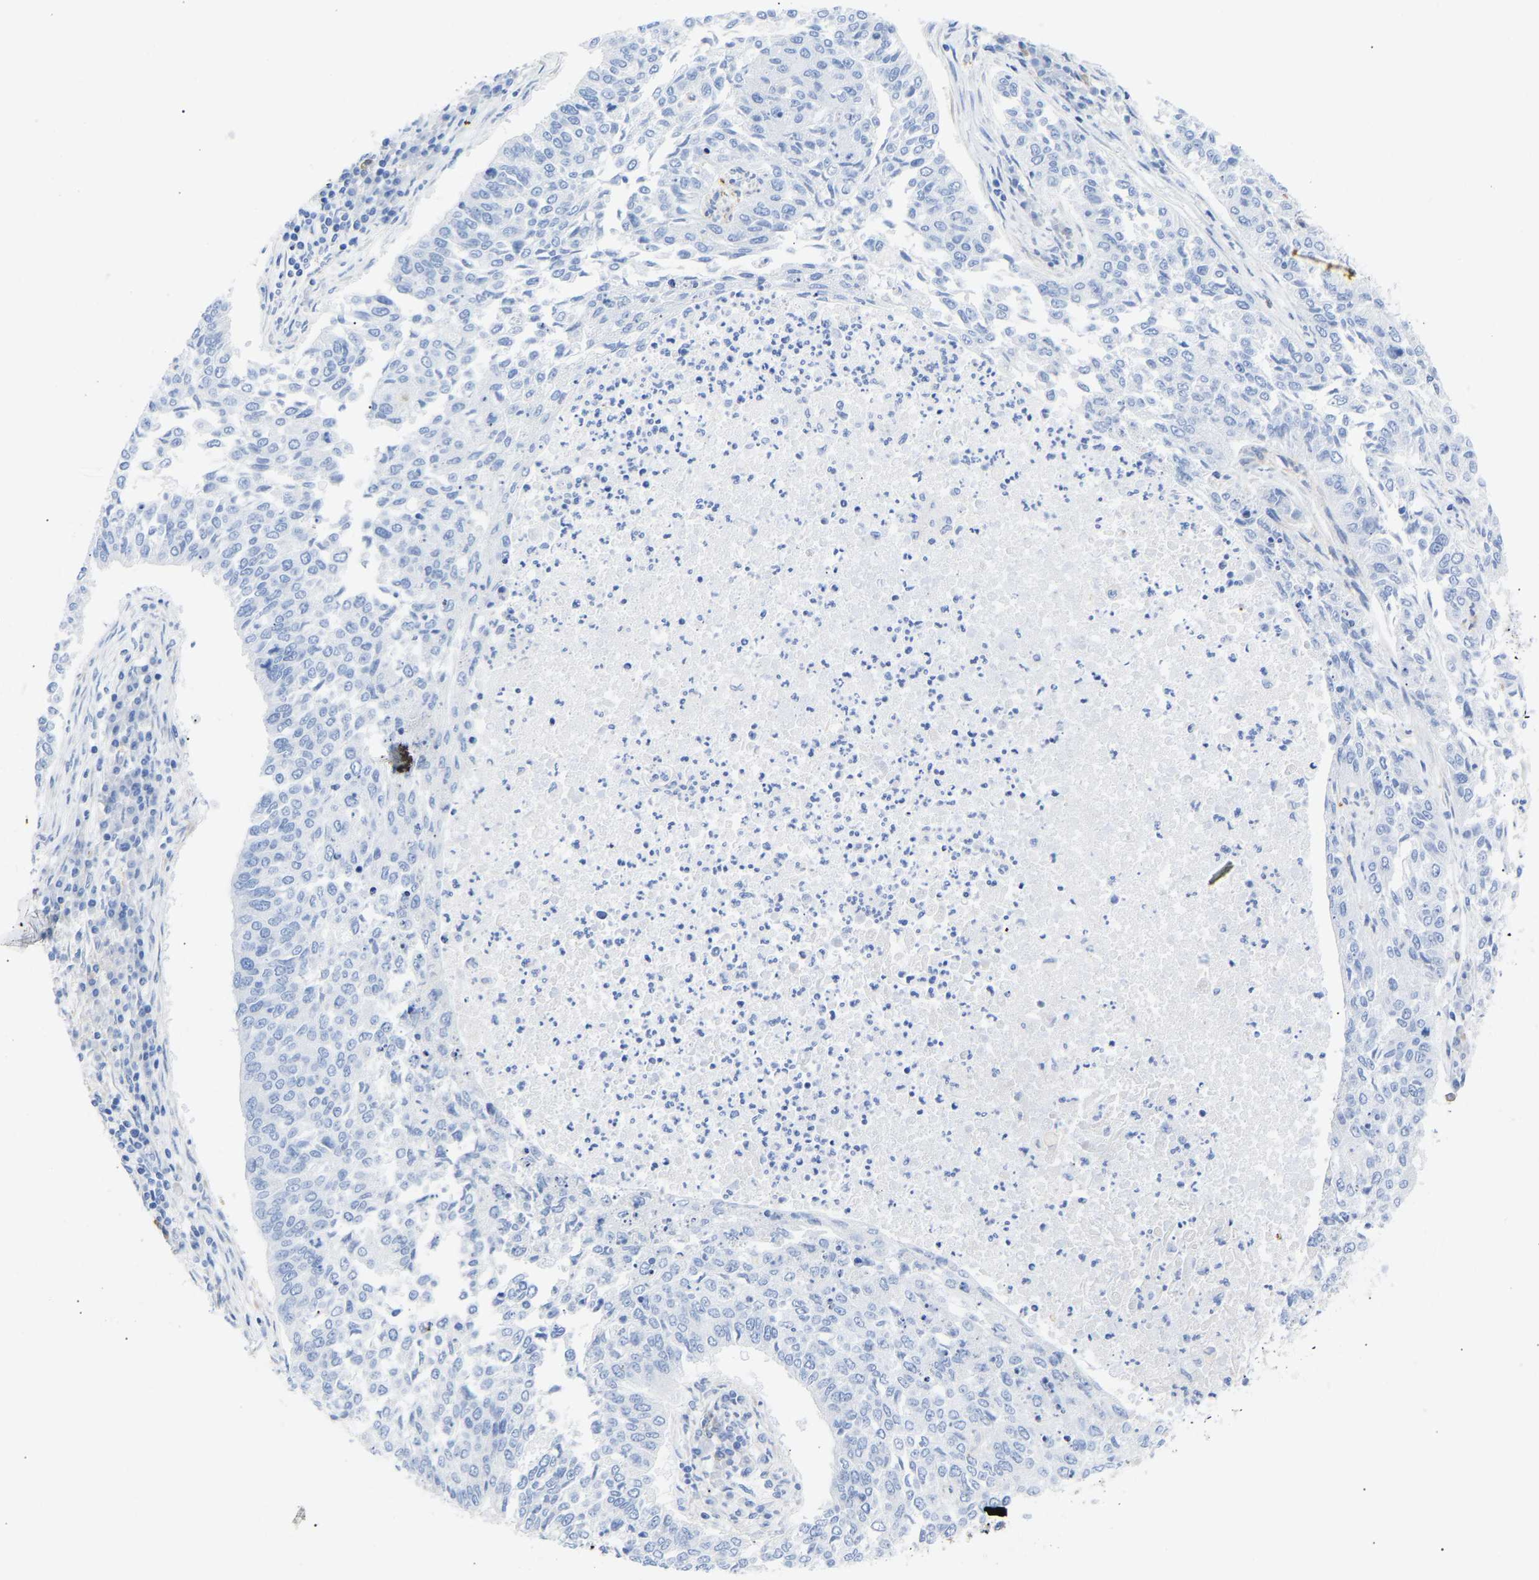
{"staining": {"intensity": "negative", "quantity": "none", "location": "none"}, "tissue": "lung cancer", "cell_type": "Tumor cells", "image_type": "cancer", "snomed": [{"axis": "morphology", "description": "Normal tissue, NOS"}, {"axis": "morphology", "description": "Squamous cell carcinoma, NOS"}, {"axis": "topography", "description": "Cartilage tissue"}, {"axis": "topography", "description": "Bronchus"}, {"axis": "topography", "description": "Lung"}], "caption": "This micrograph is of squamous cell carcinoma (lung) stained with IHC to label a protein in brown with the nuclei are counter-stained blue. There is no staining in tumor cells.", "gene": "AMPH", "patient": {"sex": "female", "age": 49}}